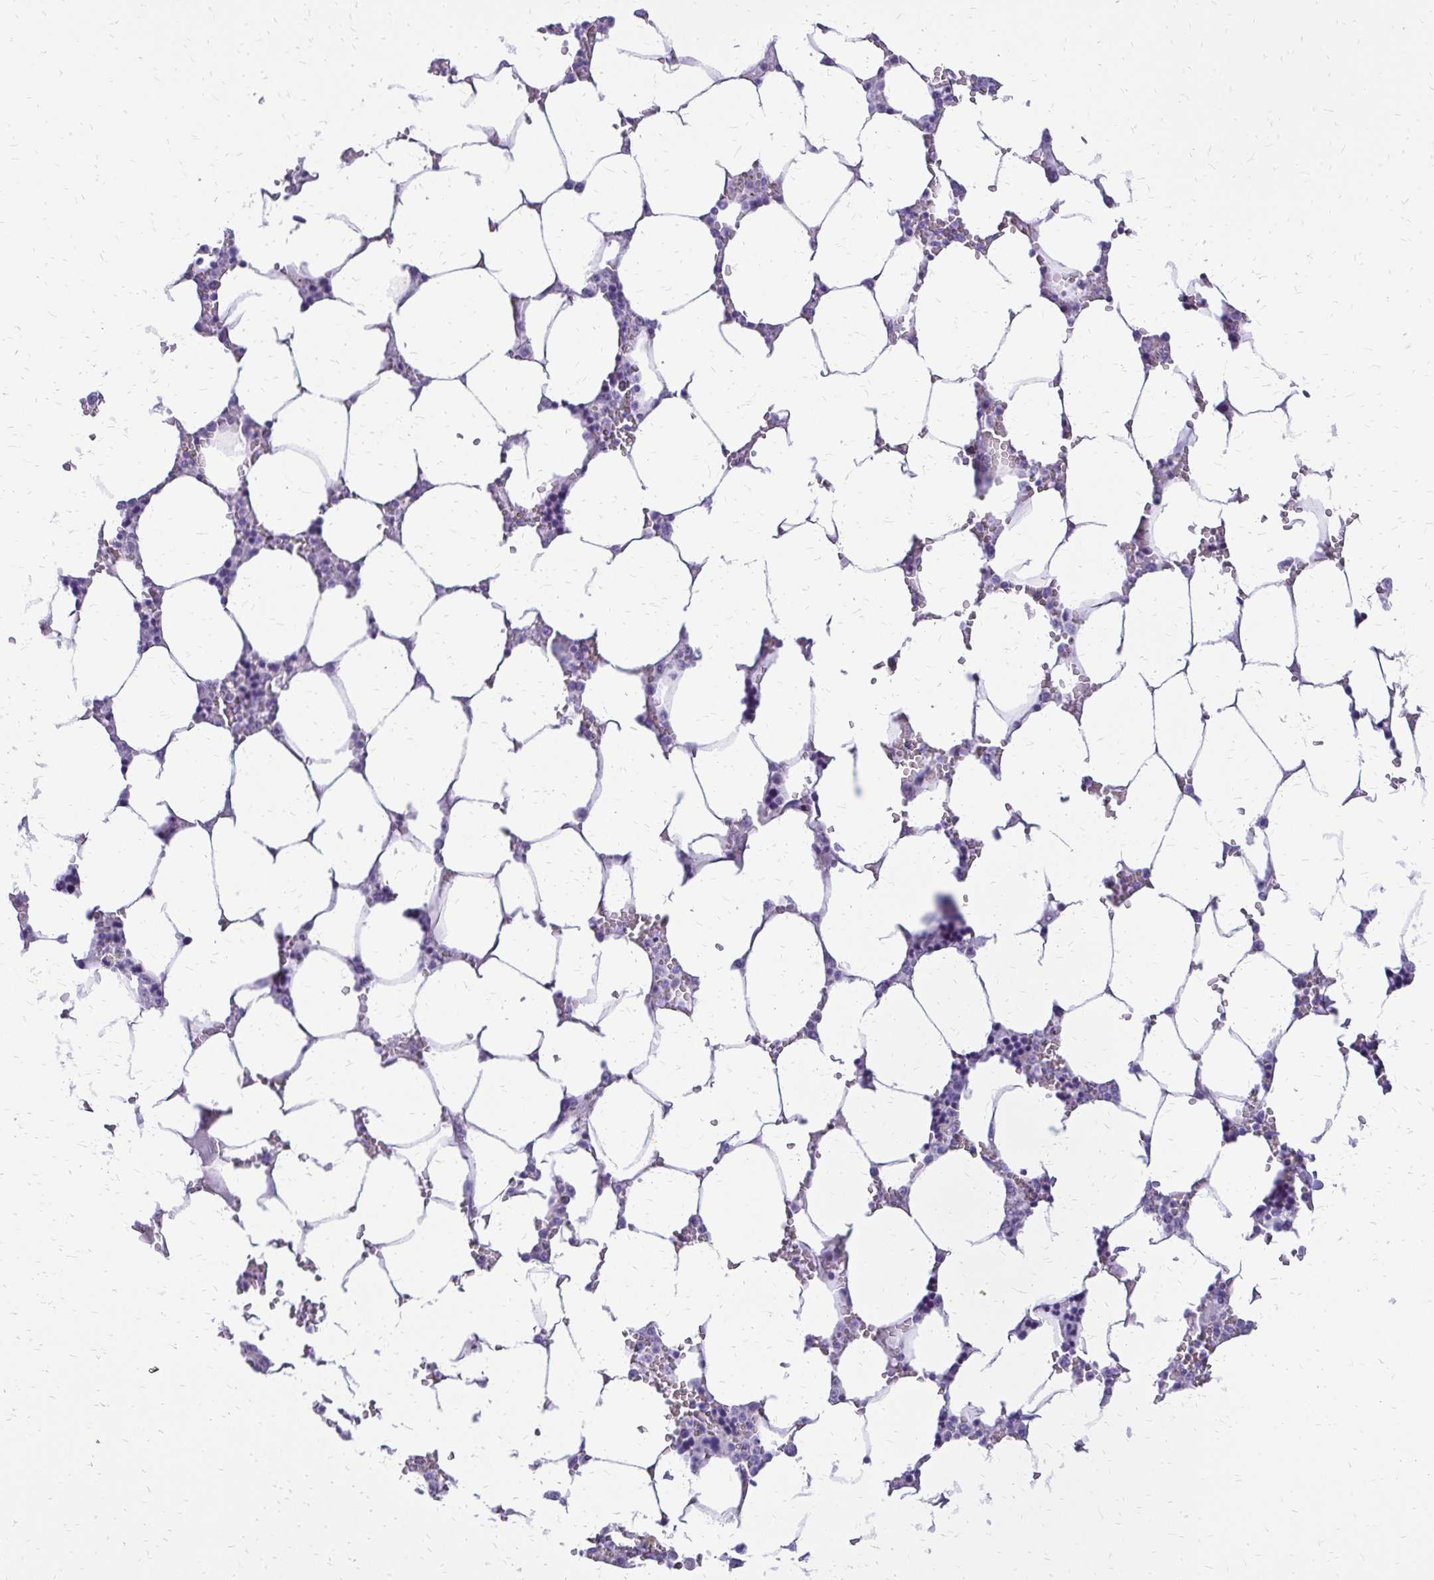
{"staining": {"intensity": "negative", "quantity": "none", "location": "none"}, "tissue": "bone marrow", "cell_type": "Hematopoietic cells", "image_type": "normal", "snomed": [{"axis": "morphology", "description": "Normal tissue, NOS"}, {"axis": "topography", "description": "Bone marrow"}], "caption": "The micrograph displays no staining of hematopoietic cells in normal bone marrow.", "gene": "SLC32A1", "patient": {"sex": "male", "age": 64}}